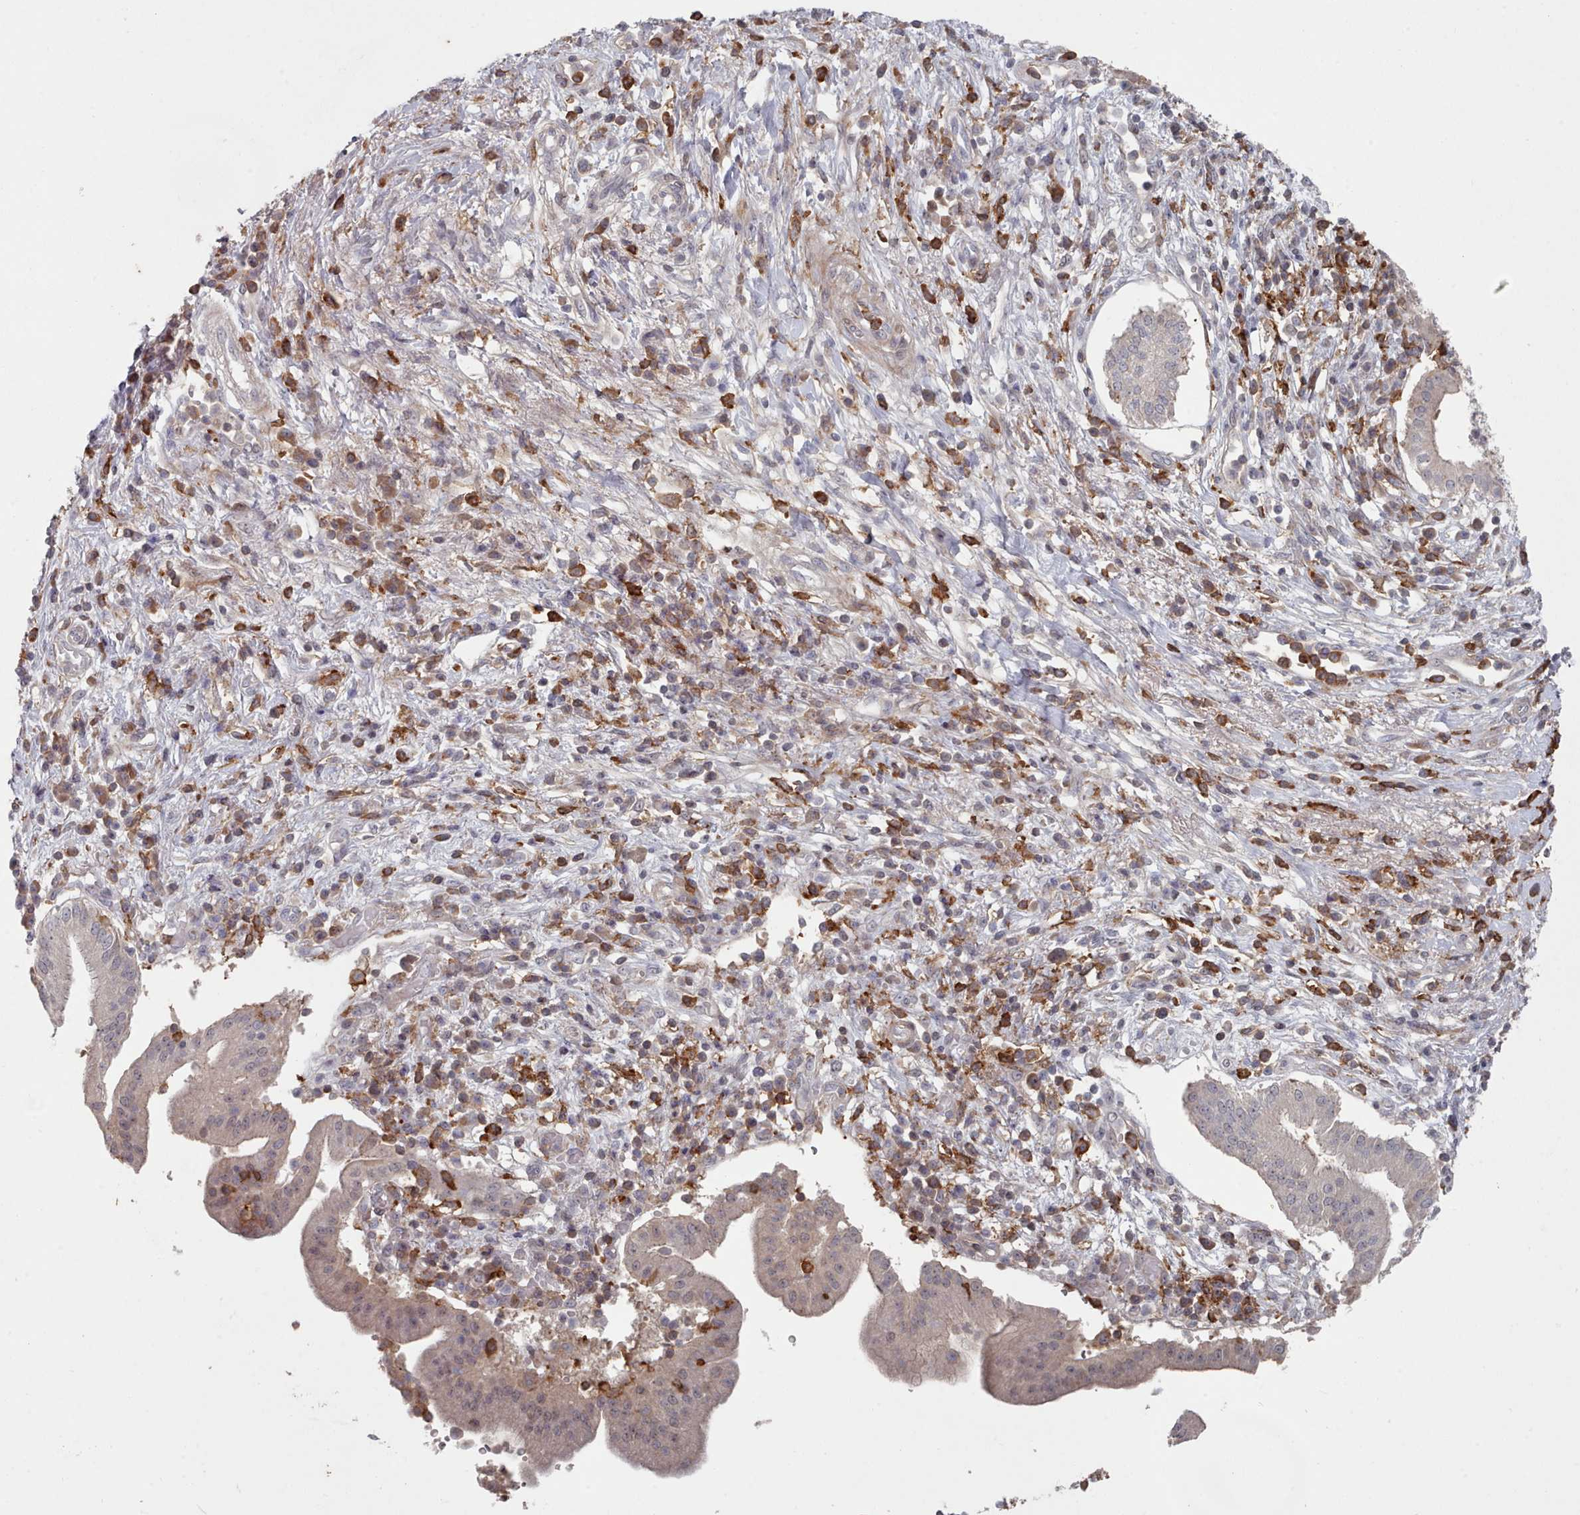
{"staining": {"intensity": "weak", "quantity": "25%-75%", "location": "cytoplasmic/membranous,nuclear"}, "tissue": "pancreatic cancer", "cell_type": "Tumor cells", "image_type": "cancer", "snomed": [{"axis": "morphology", "description": "Adenocarcinoma, NOS"}, {"axis": "topography", "description": "Pancreas"}], "caption": "The immunohistochemical stain shows weak cytoplasmic/membranous and nuclear staining in tumor cells of adenocarcinoma (pancreatic) tissue.", "gene": "COL8A2", "patient": {"sex": "male", "age": 68}}